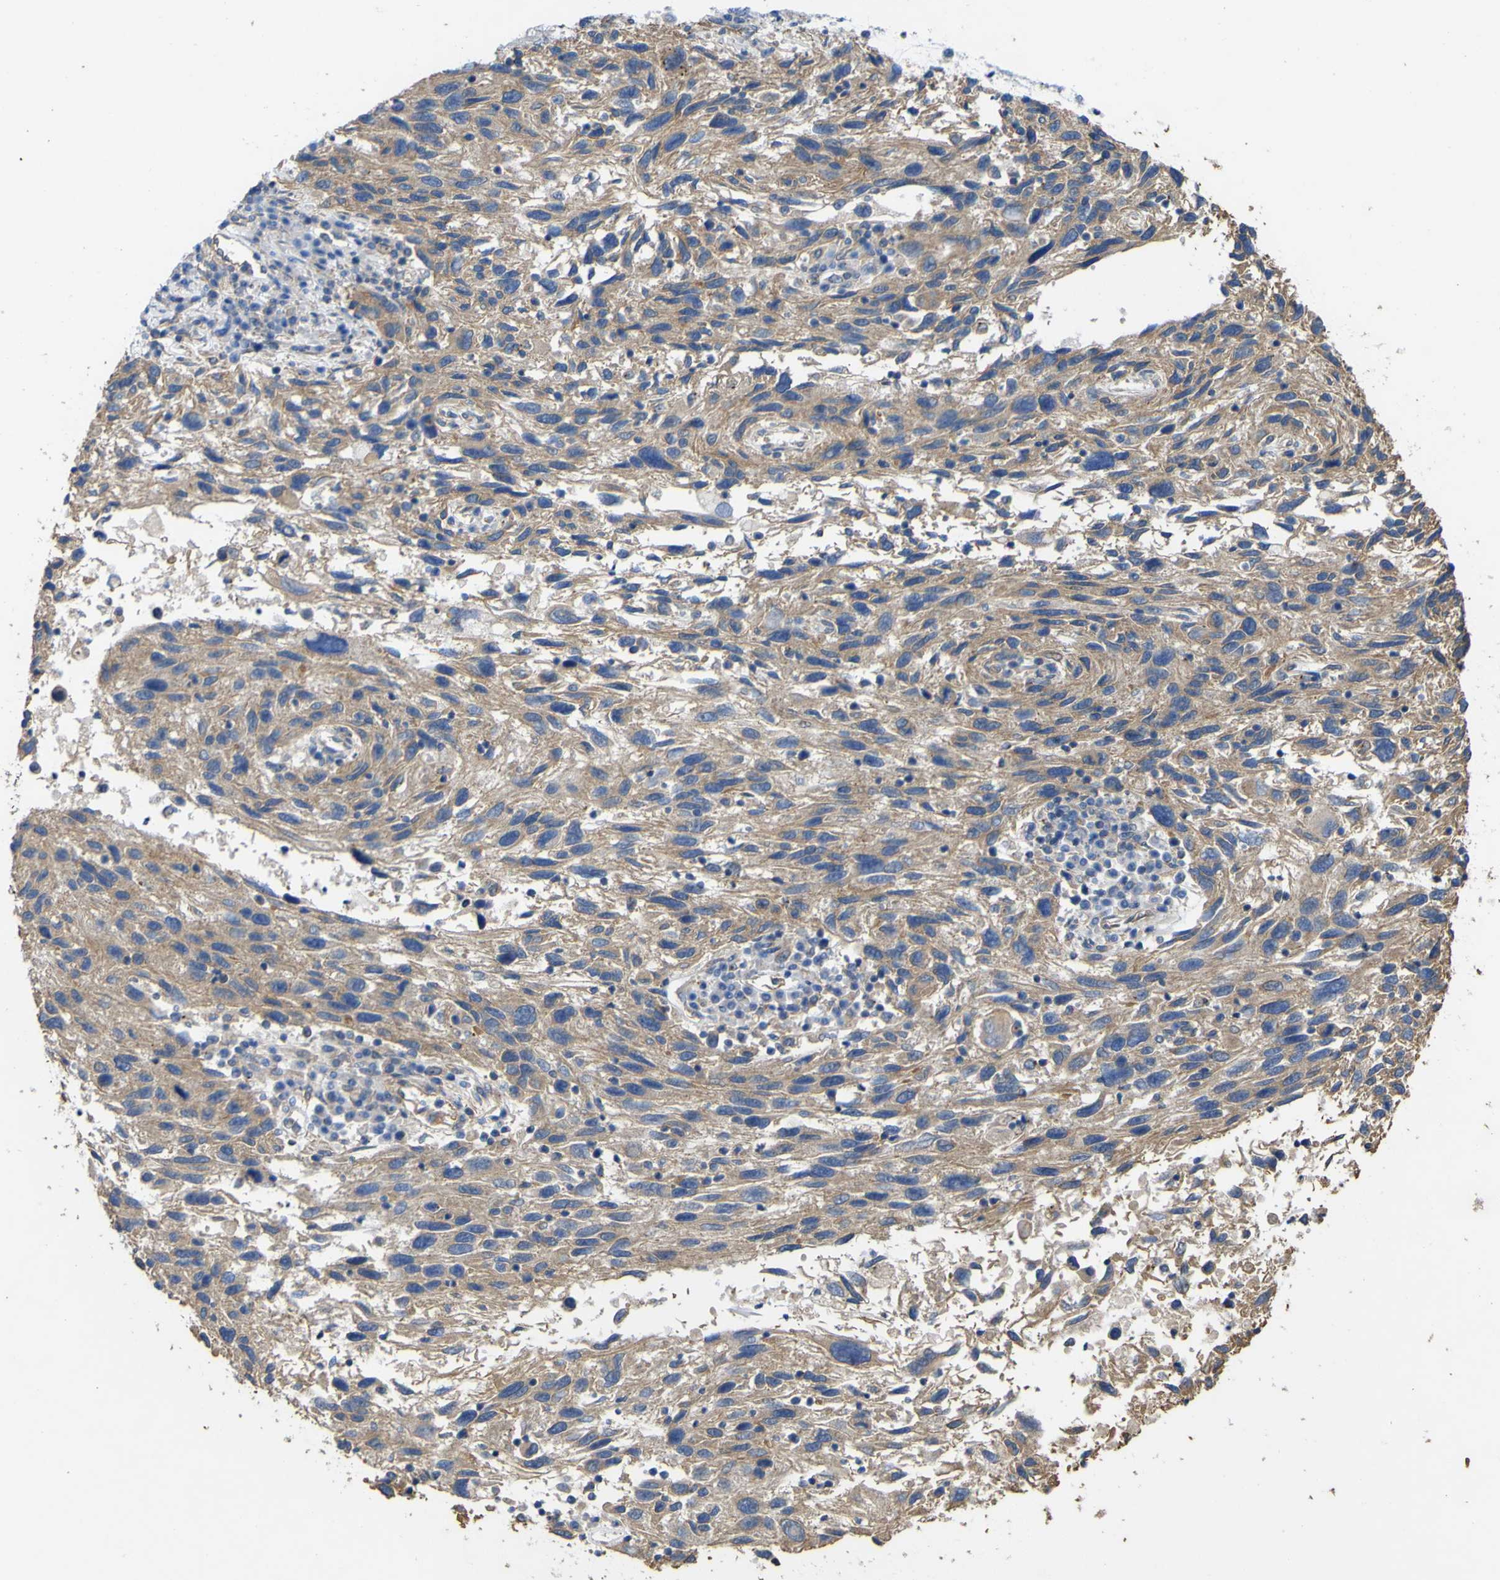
{"staining": {"intensity": "moderate", "quantity": ">75%", "location": "cytoplasmic/membranous"}, "tissue": "melanoma", "cell_type": "Tumor cells", "image_type": "cancer", "snomed": [{"axis": "morphology", "description": "Malignant melanoma, NOS"}, {"axis": "topography", "description": "Skin"}], "caption": "The histopathology image demonstrates staining of malignant melanoma, revealing moderate cytoplasmic/membranous protein expression (brown color) within tumor cells.", "gene": "TNFSF15", "patient": {"sex": "male", "age": 53}}